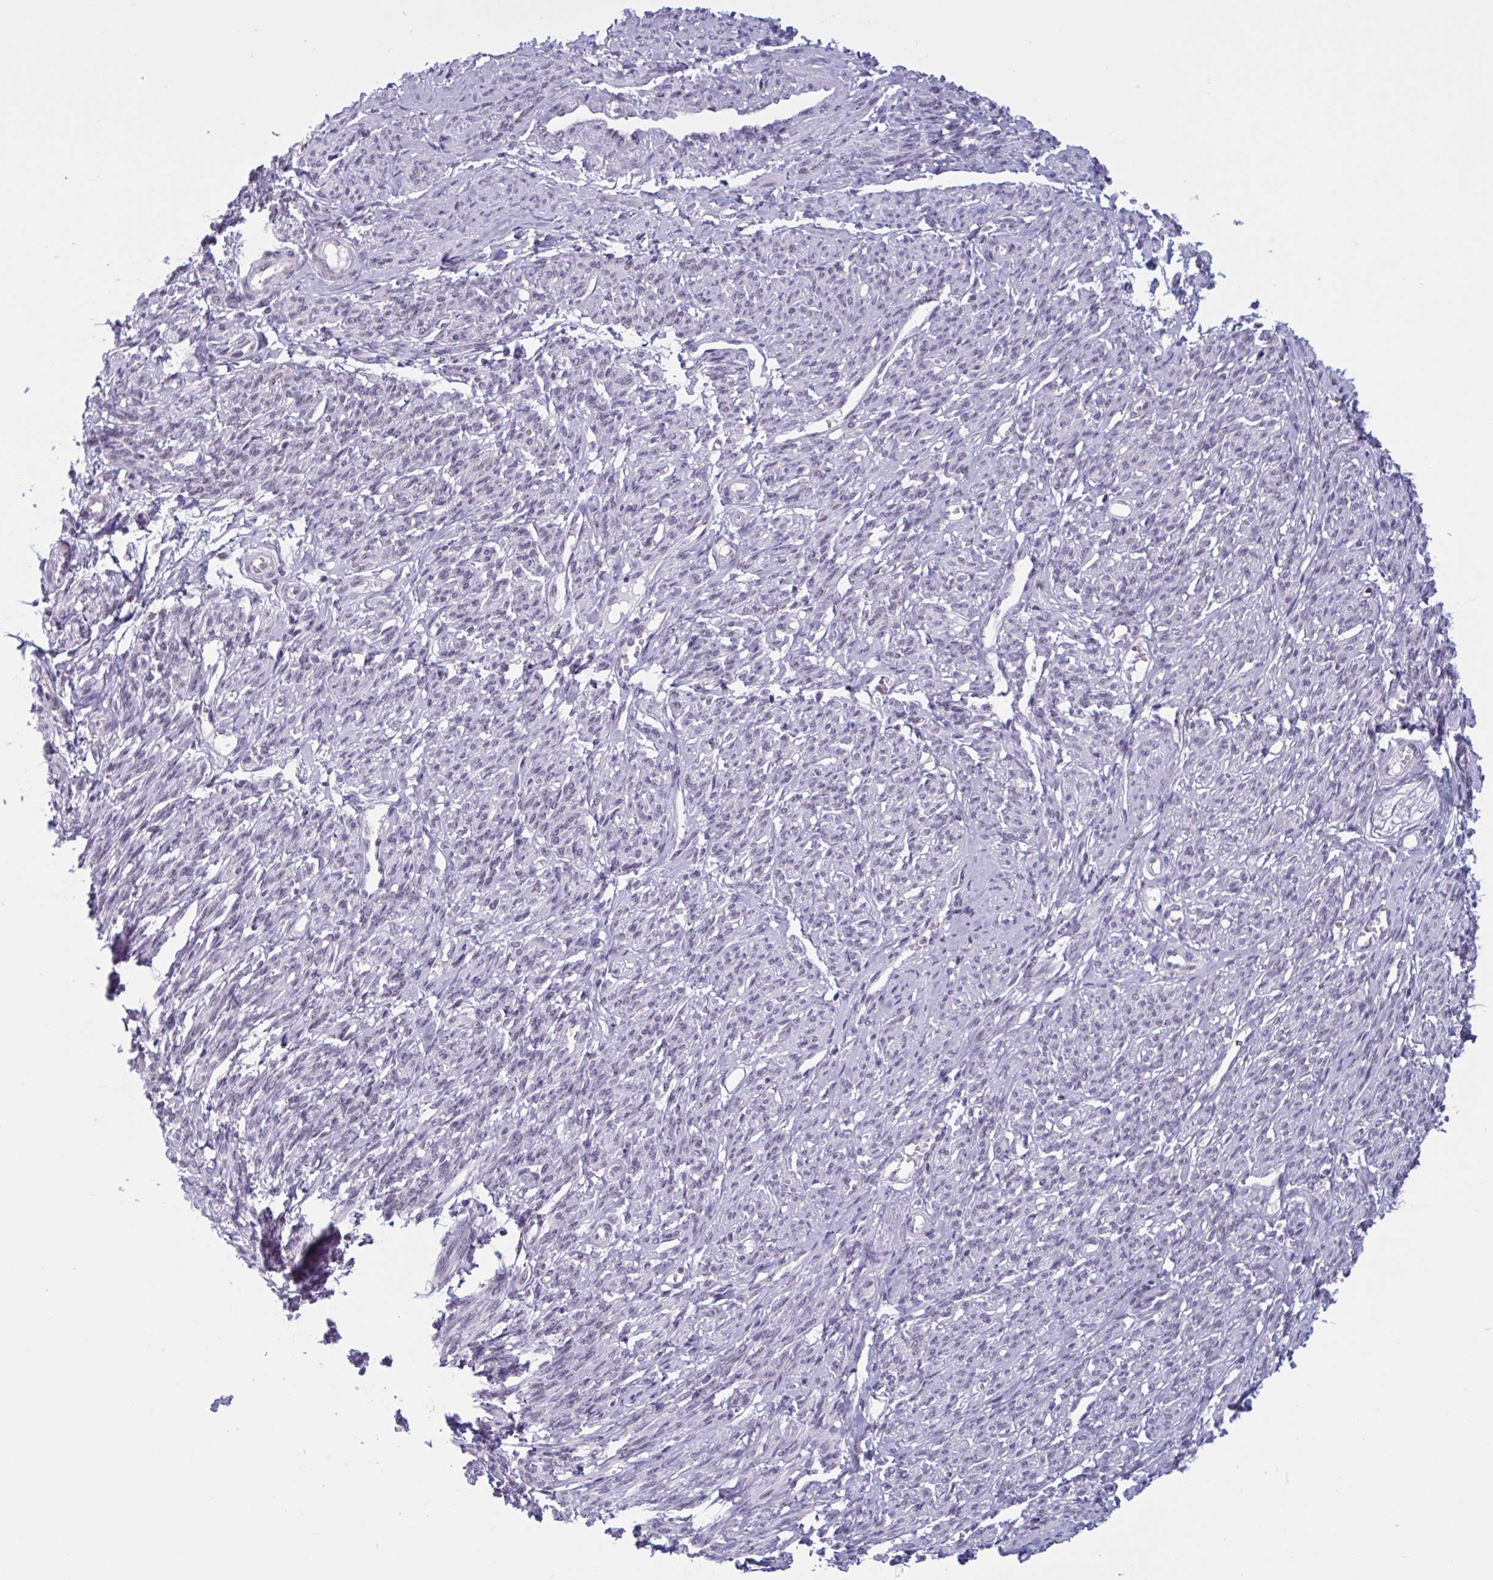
{"staining": {"intensity": "weak", "quantity": "25%-75%", "location": "nuclear"}, "tissue": "smooth muscle", "cell_type": "Smooth muscle cells", "image_type": "normal", "snomed": [{"axis": "morphology", "description": "Normal tissue, NOS"}, {"axis": "topography", "description": "Smooth muscle"}], "caption": "Smooth muscle stained with a brown dye demonstrates weak nuclear positive expression in approximately 25%-75% of smooth muscle cells.", "gene": "TGM6", "patient": {"sex": "female", "age": 65}}